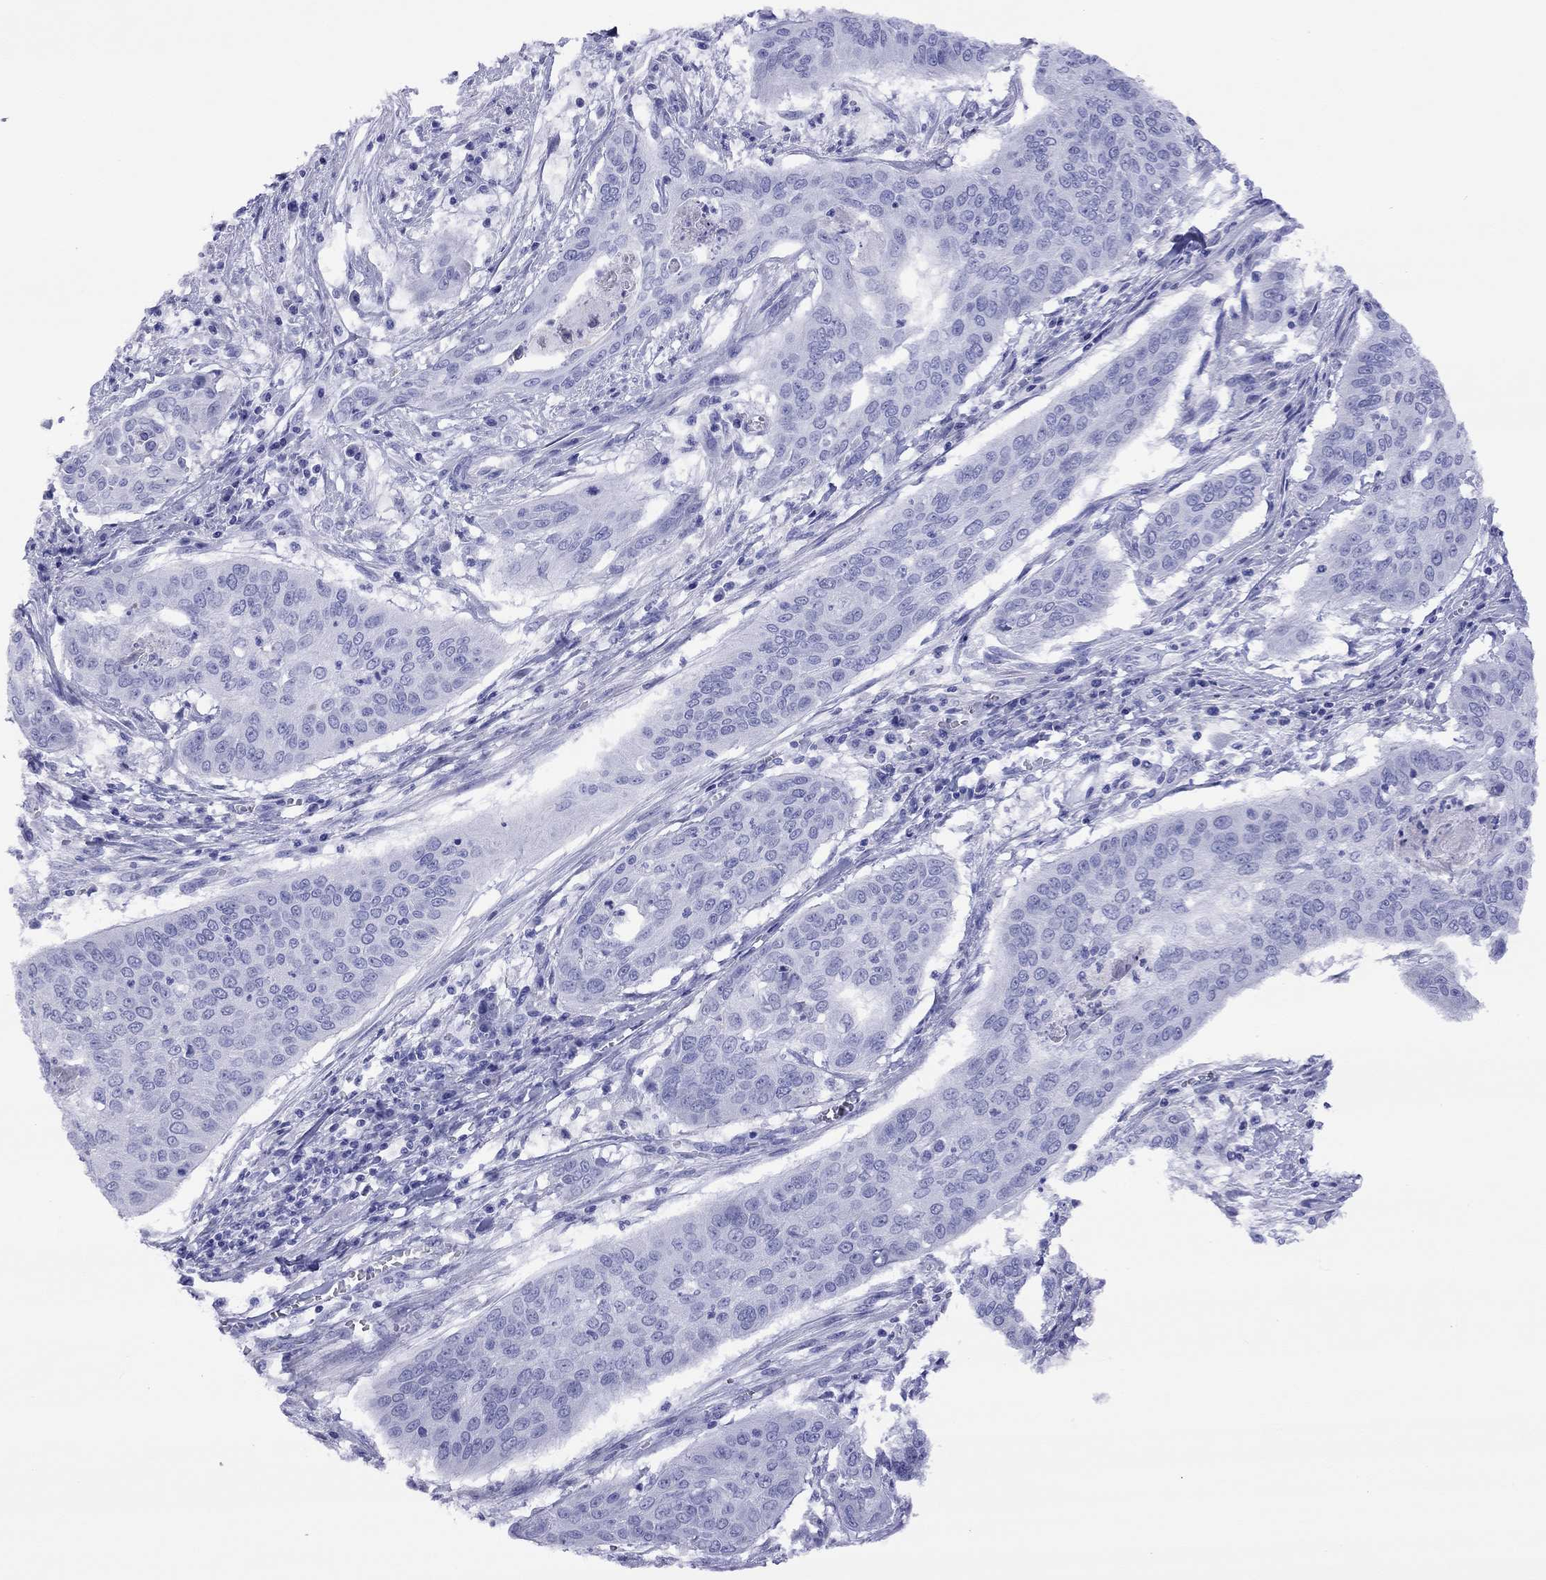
{"staining": {"intensity": "negative", "quantity": "none", "location": "none"}, "tissue": "cervical cancer", "cell_type": "Tumor cells", "image_type": "cancer", "snomed": [{"axis": "morphology", "description": "Squamous cell carcinoma, NOS"}, {"axis": "topography", "description": "Cervix"}], "caption": "A histopathology image of cervical squamous cell carcinoma stained for a protein demonstrates no brown staining in tumor cells.", "gene": "SLC30A8", "patient": {"sex": "female", "age": 39}}